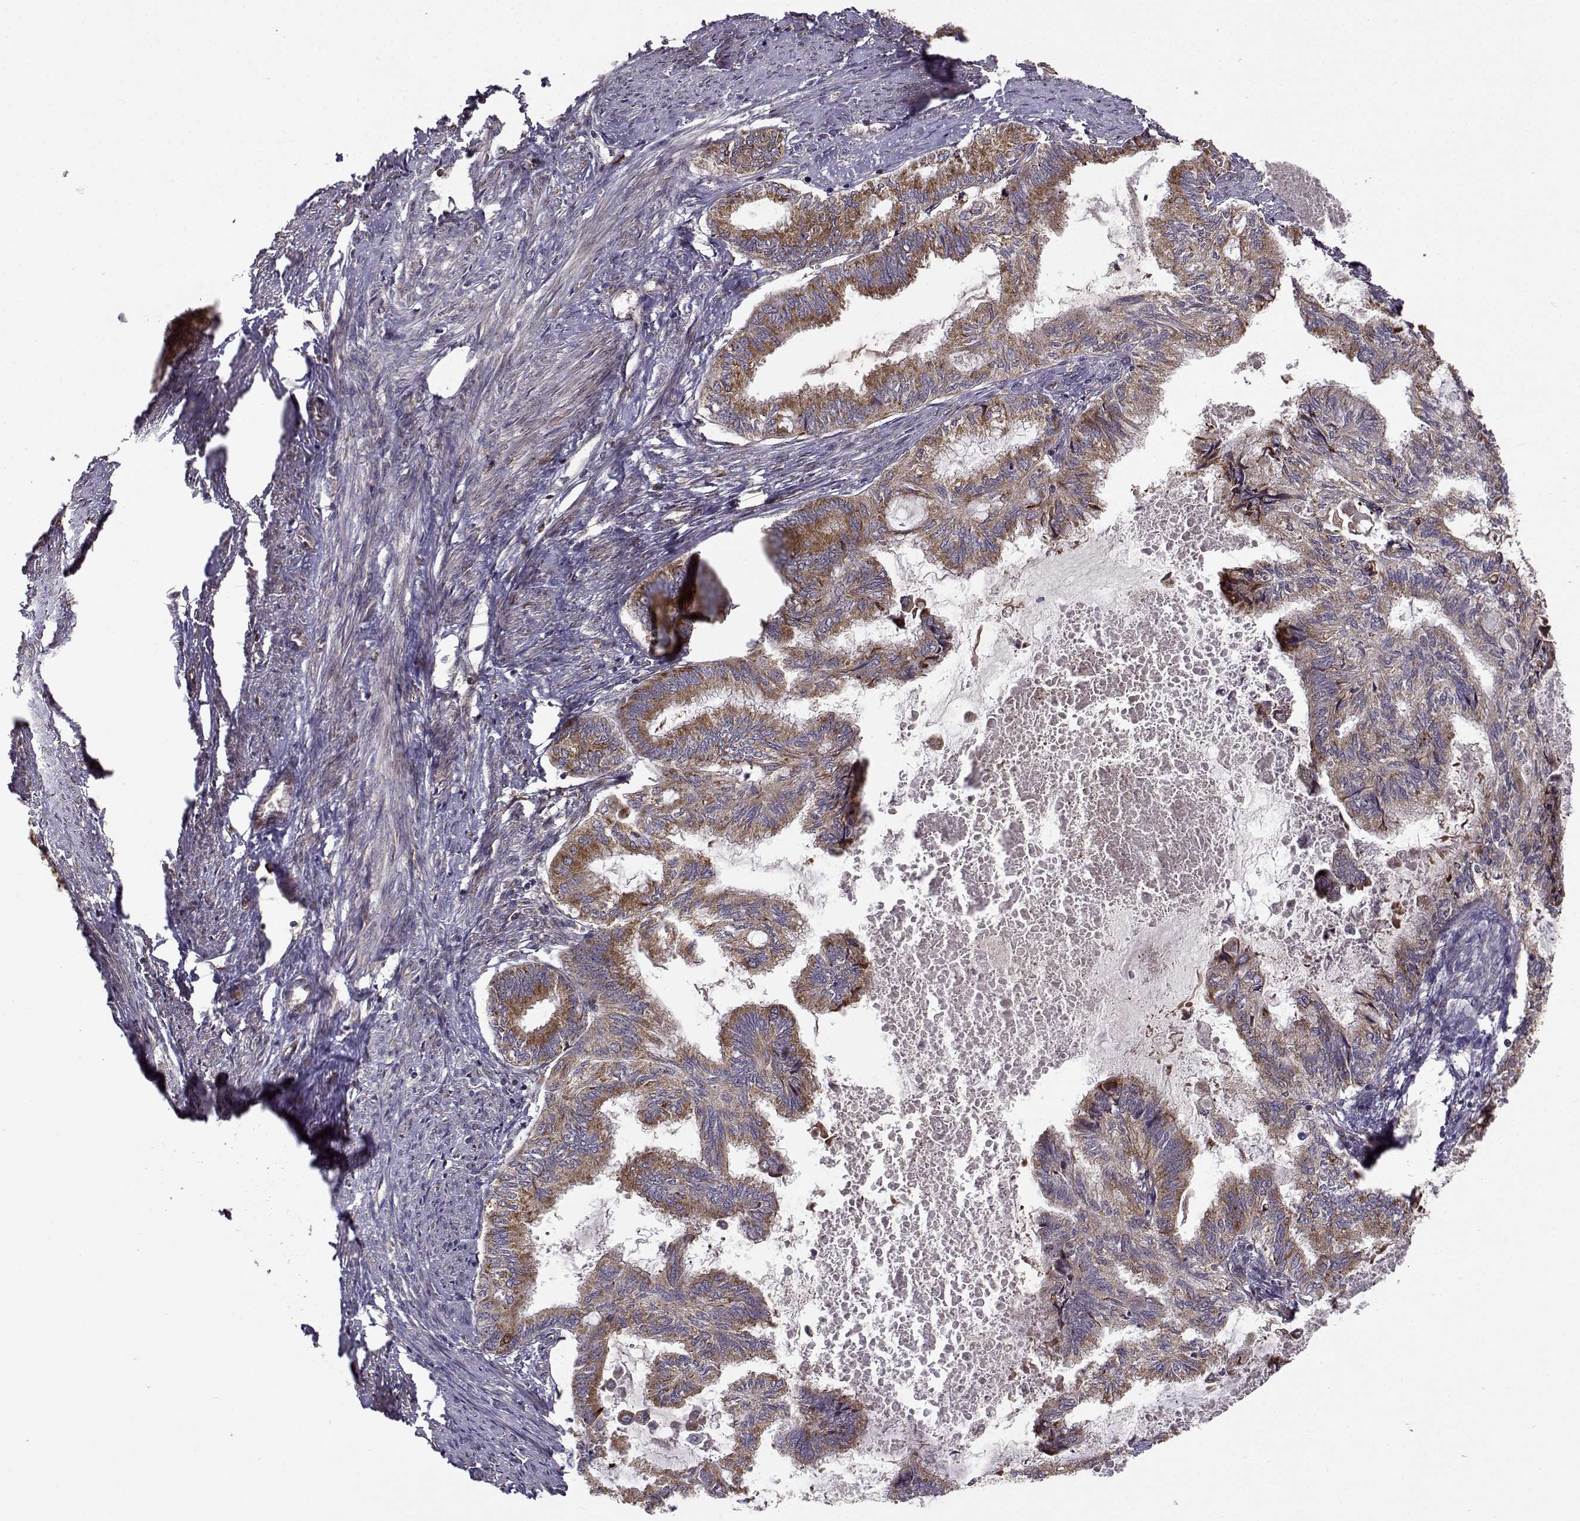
{"staining": {"intensity": "strong", "quantity": ">75%", "location": "cytoplasmic/membranous"}, "tissue": "endometrial cancer", "cell_type": "Tumor cells", "image_type": "cancer", "snomed": [{"axis": "morphology", "description": "Adenocarcinoma, NOS"}, {"axis": "topography", "description": "Endometrium"}], "caption": "Protein expression analysis of human endometrial cancer (adenocarcinoma) reveals strong cytoplasmic/membranous staining in about >75% of tumor cells. (DAB (3,3'-diaminobenzidine) IHC, brown staining for protein, blue staining for nuclei).", "gene": "RPL31", "patient": {"sex": "female", "age": 86}}